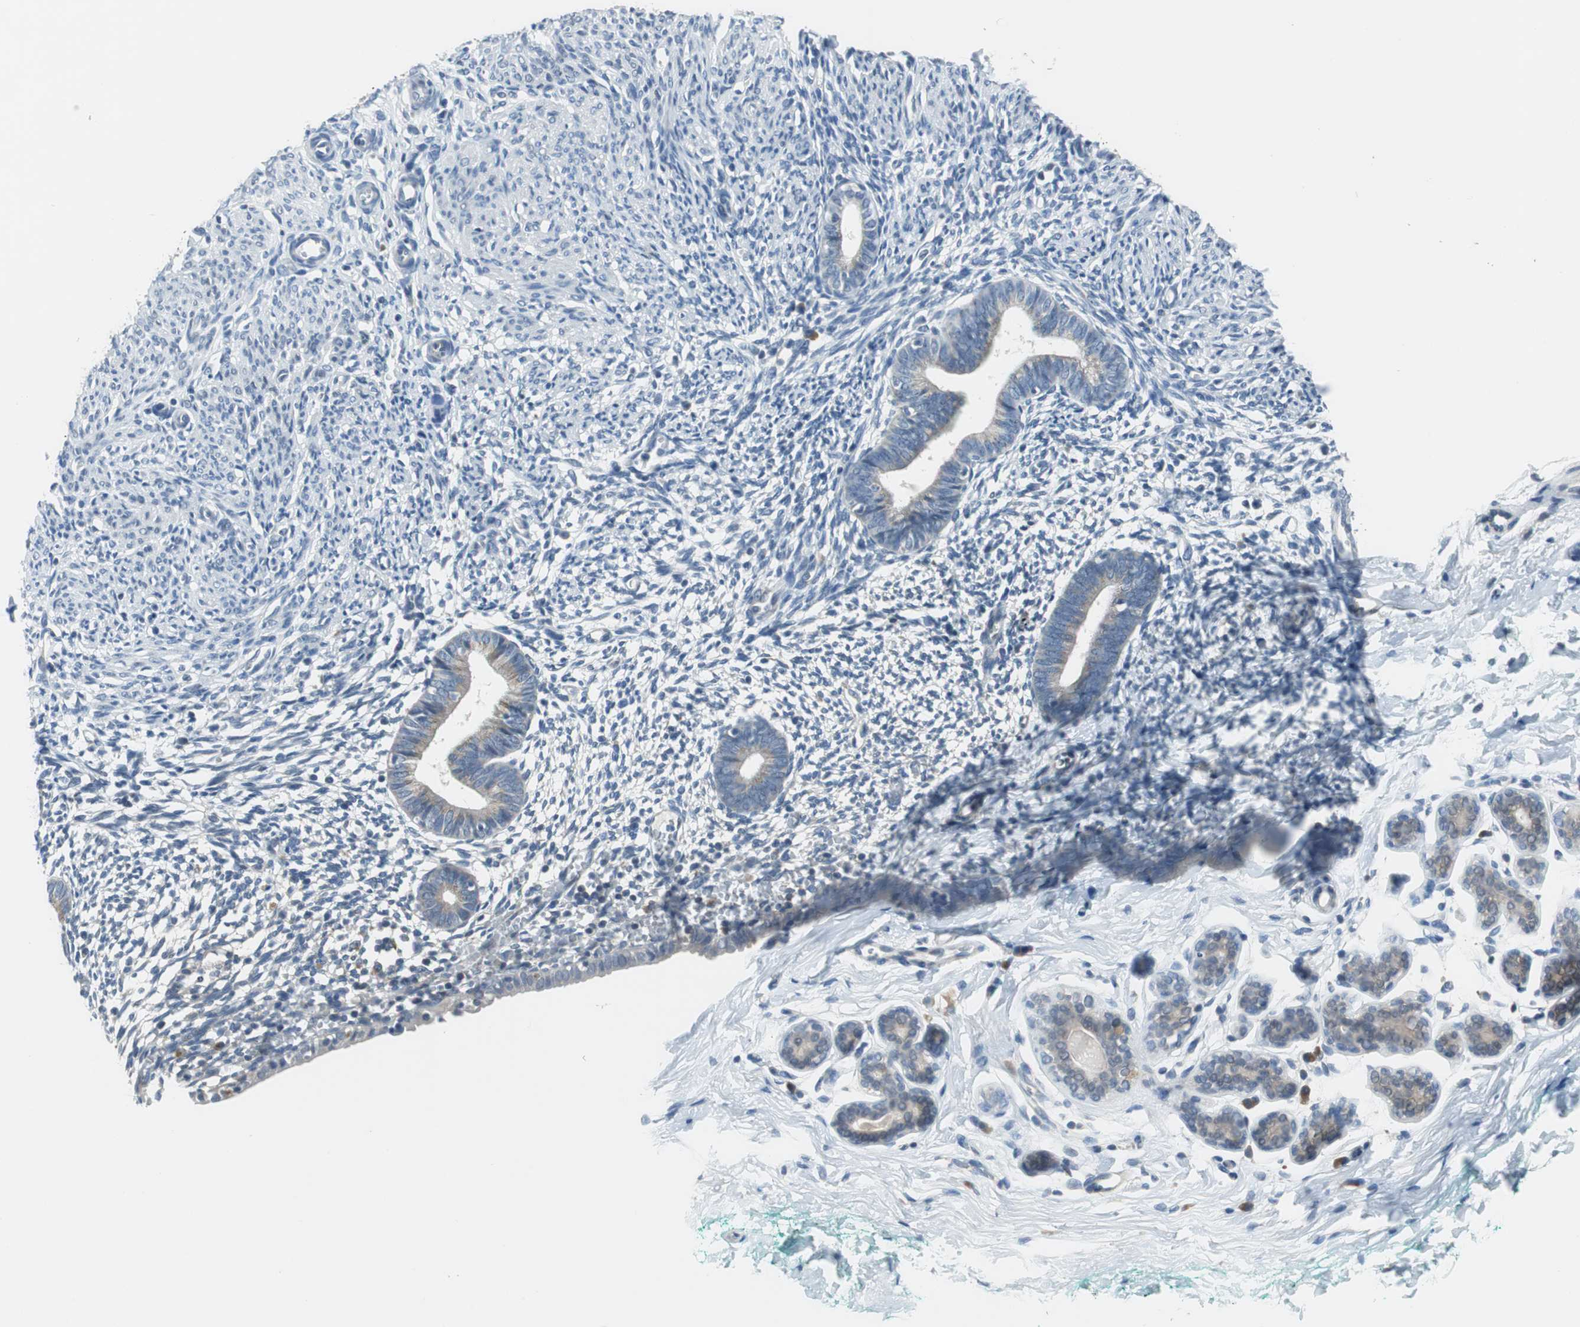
{"staining": {"intensity": "negative", "quantity": "none", "location": "none"}, "tissue": "endometrium", "cell_type": "Cells in endometrial stroma", "image_type": "normal", "snomed": [{"axis": "morphology", "description": "Normal tissue, NOS"}, {"axis": "morphology", "description": "Atrophy, NOS"}, {"axis": "topography", "description": "Uterus"}, {"axis": "topography", "description": "Endometrium"}], "caption": "Immunohistochemistry (IHC) of unremarkable endometrium reveals no staining in cells in endometrial stroma.", "gene": "PLAA", "patient": {"sex": "female", "age": 68}}